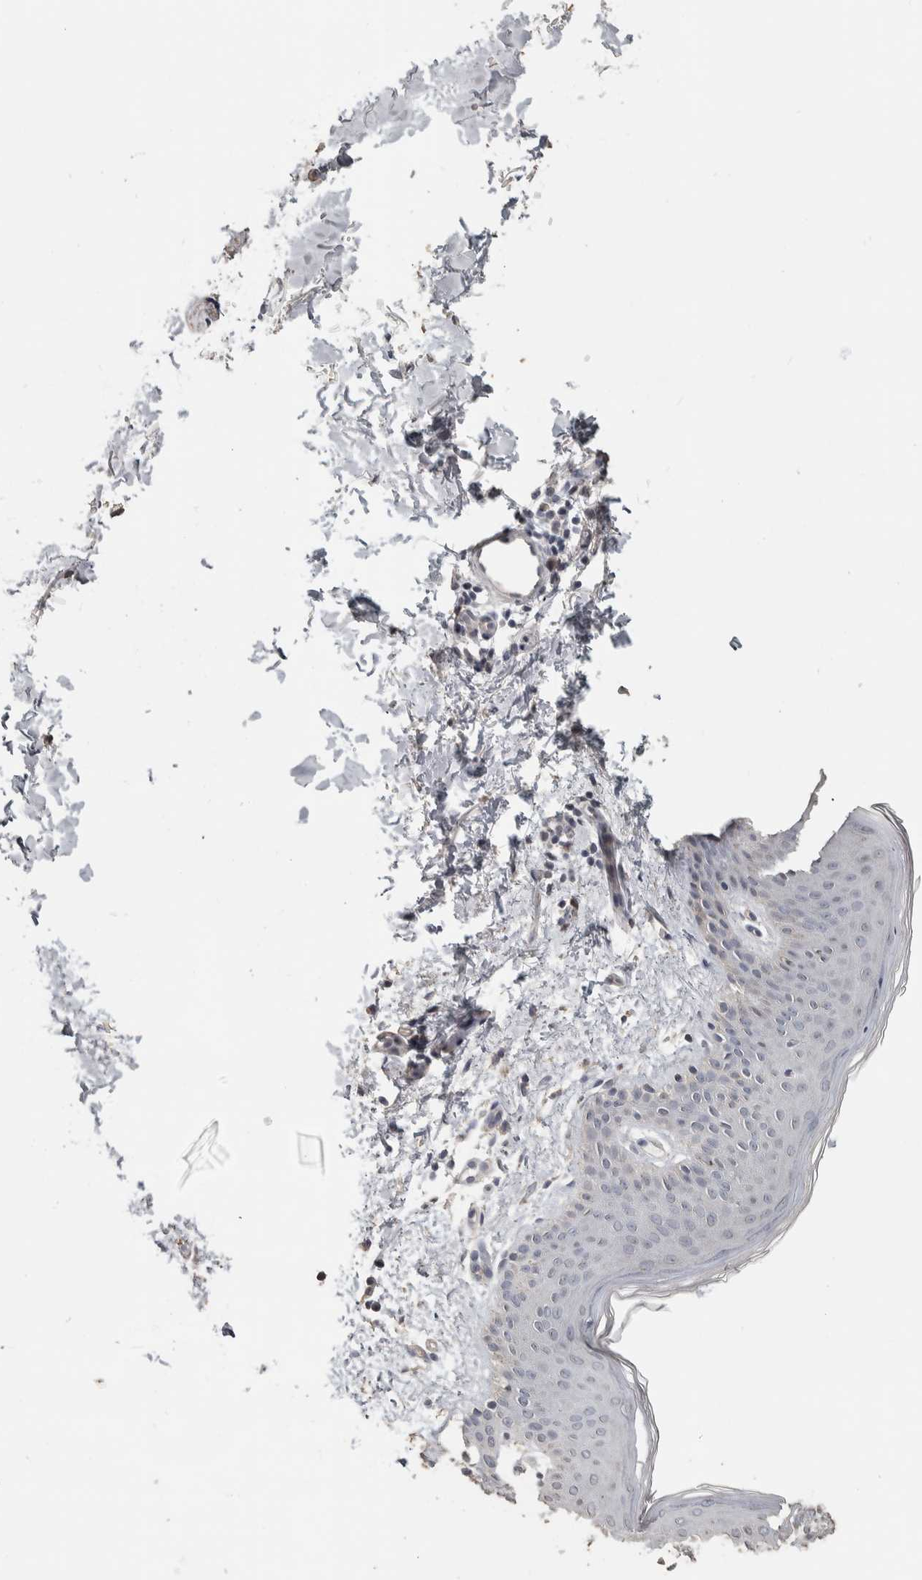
{"staining": {"intensity": "negative", "quantity": "none", "location": "none"}, "tissue": "skin", "cell_type": "Fibroblasts", "image_type": "normal", "snomed": [{"axis": "morphology", "description": "Normal tissue, NOS"}, {"axis": "topography", "description": "Skin"}], "caption": "This is an immunohistochemistry (IHC) micrograph of benign skin. There is no positivity in fibroblasts.", "gene": "NECAB1", "patient": {"sex": "male", "age": 40}}